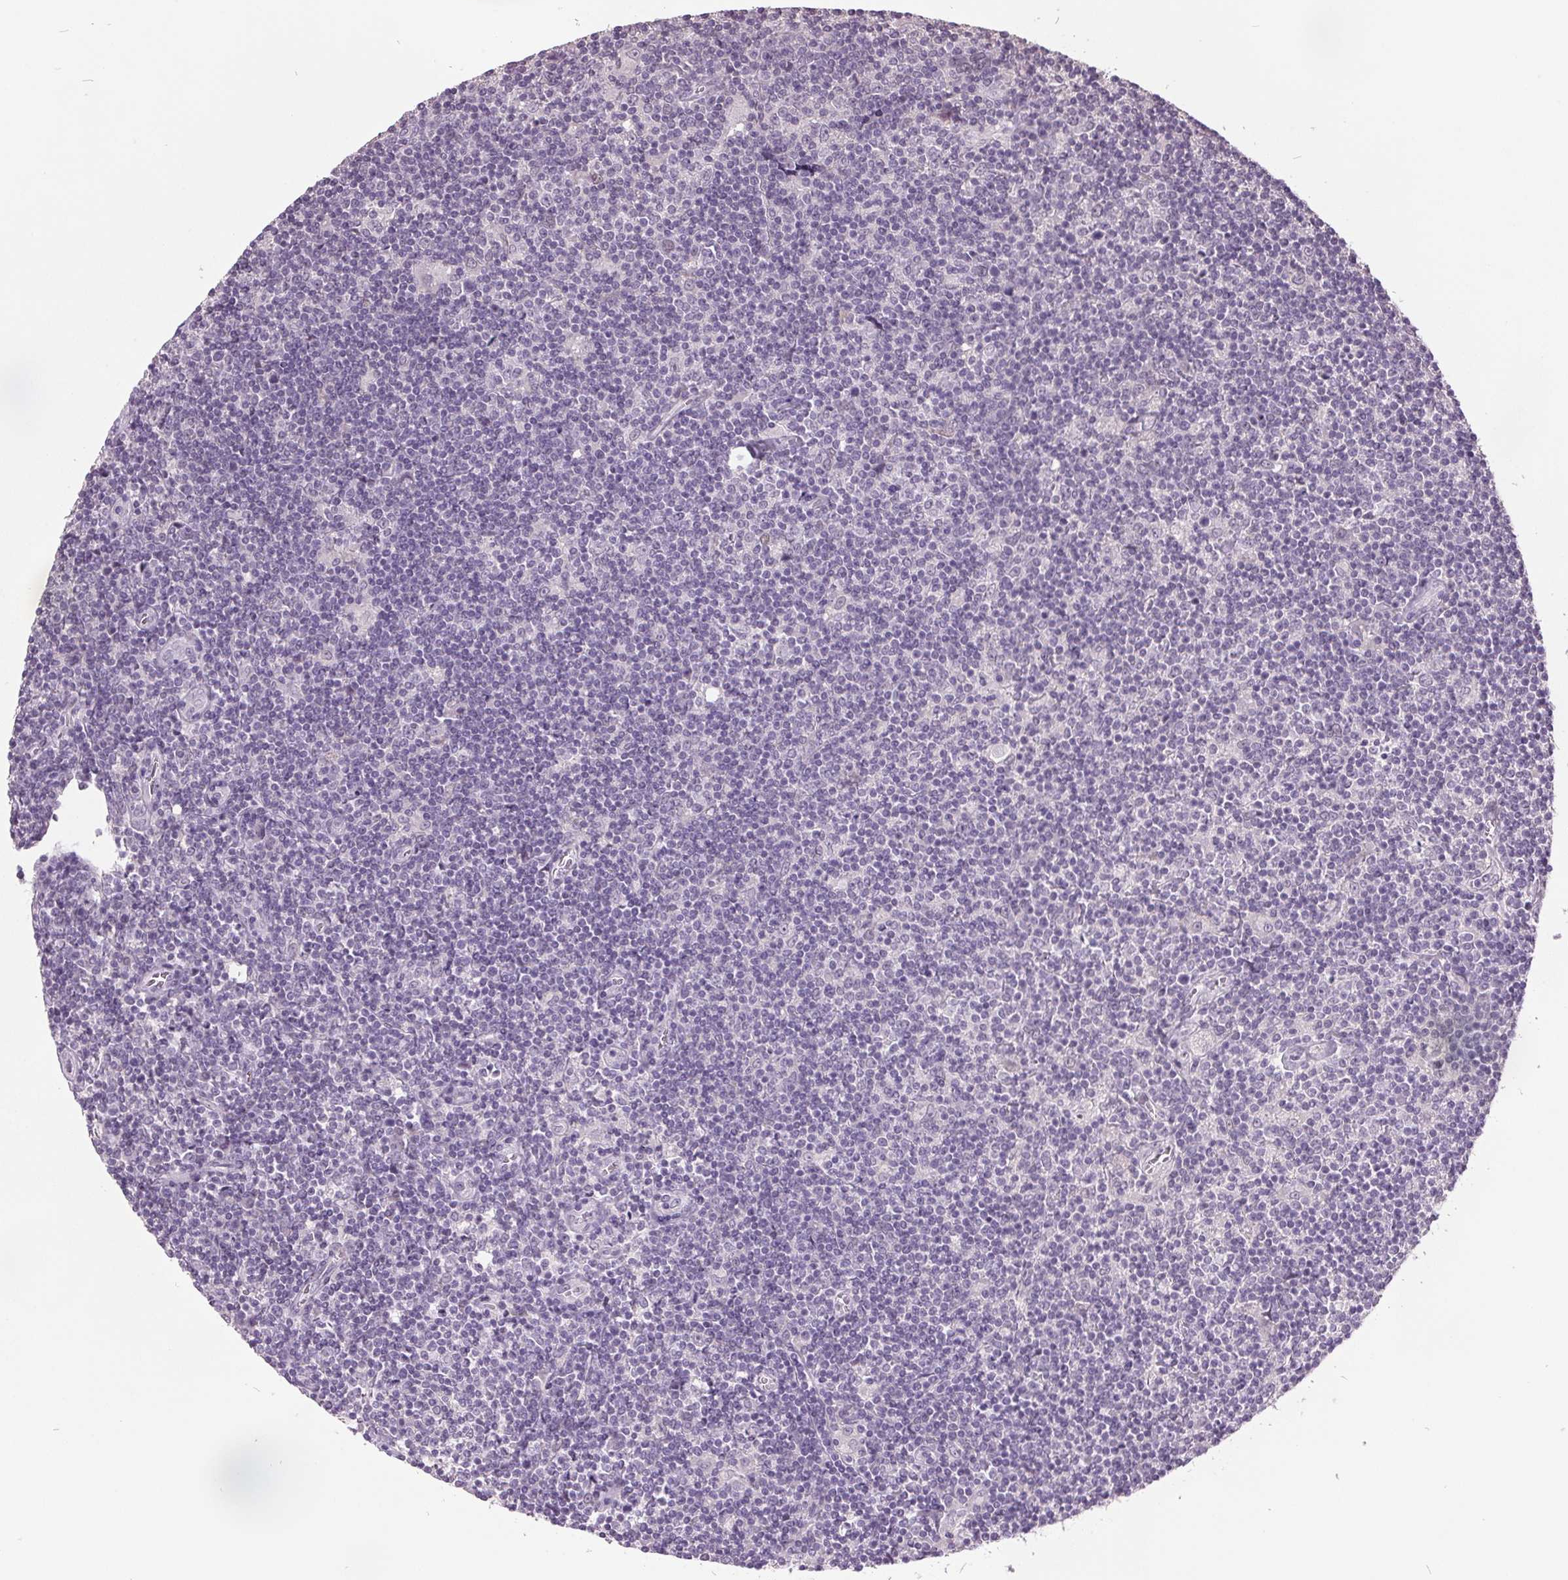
{"staining": {"intensity": "negative", "quantity": "none", "location": "none"}, "tissue": "lymphoma", "cell_type": "Tumor cells", "image_type": "cancer", "snomed": [{"axis": "morphology", "description": "Hodgkin's disease, NOS"}, {"axis": "topography", "description": "Lymph node"}], "caption": "The IHC photomicrograph has no significant staining in tumor cells of lymphoma tissue.", "gene": "C2orf16", "patient": {"sex": "male", "age": 40}}